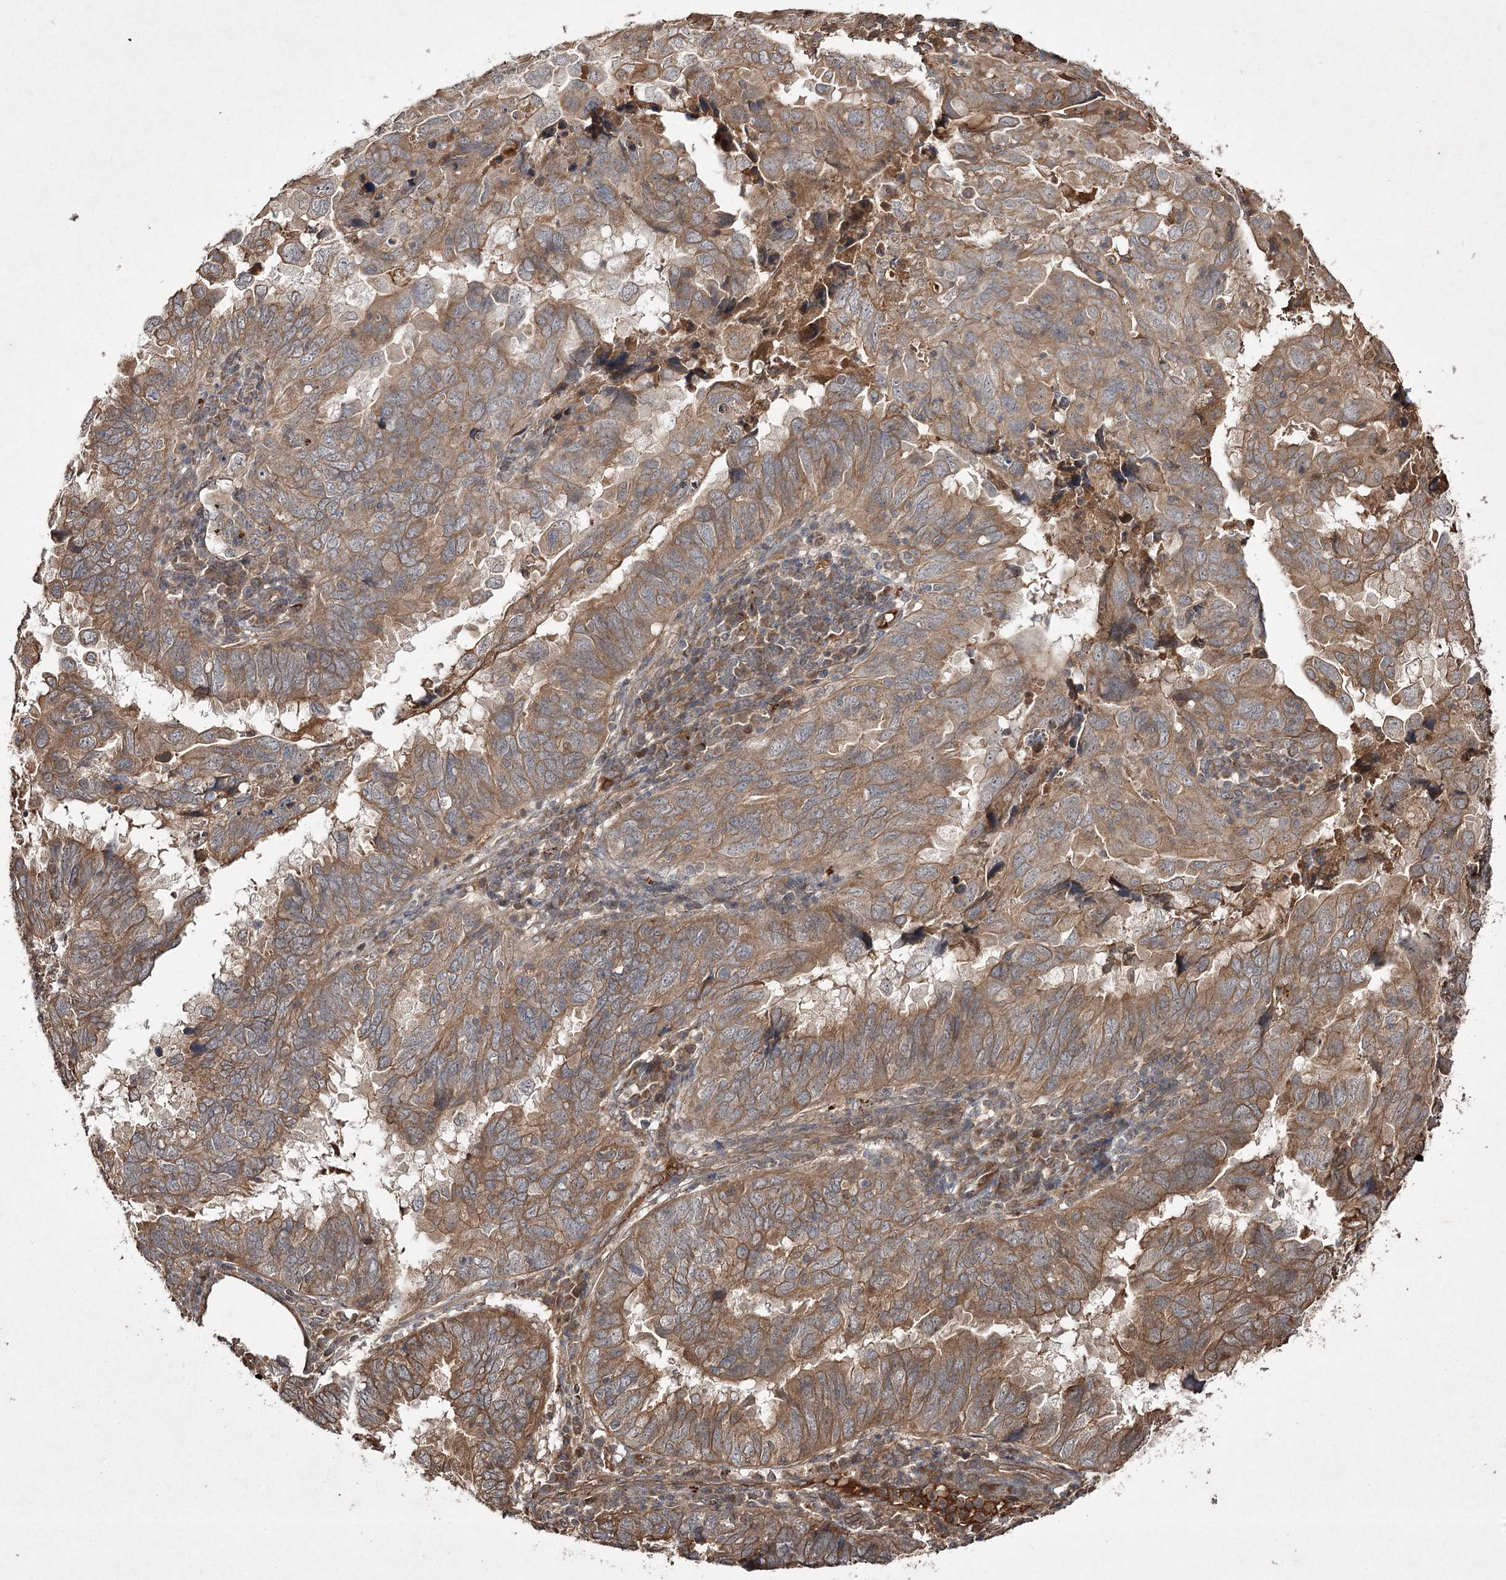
{"staining": {"intensity": "moderate", "quantity": ">75%", "location": "cytoplasmic/membranous"}, "tissue": "endometrial cancer", "cell_type": "Tumor cells", "image_type": "cancer", "snomed": [{"axis": "morphology", "description": "Adenocarcinoma, NOS"}, {"axis": "topography", "description": "Uterus"}], "caption": "This histopathology image displays endometrial cancer stained with IHC to label a protein in brown. The cytoplasmic/membranous of tumor cells show moderate positivity for the protein. Nuclei are counter-stained blue.", "gene": "FANCL", "patient": {"sex": "female", "age": 77}}